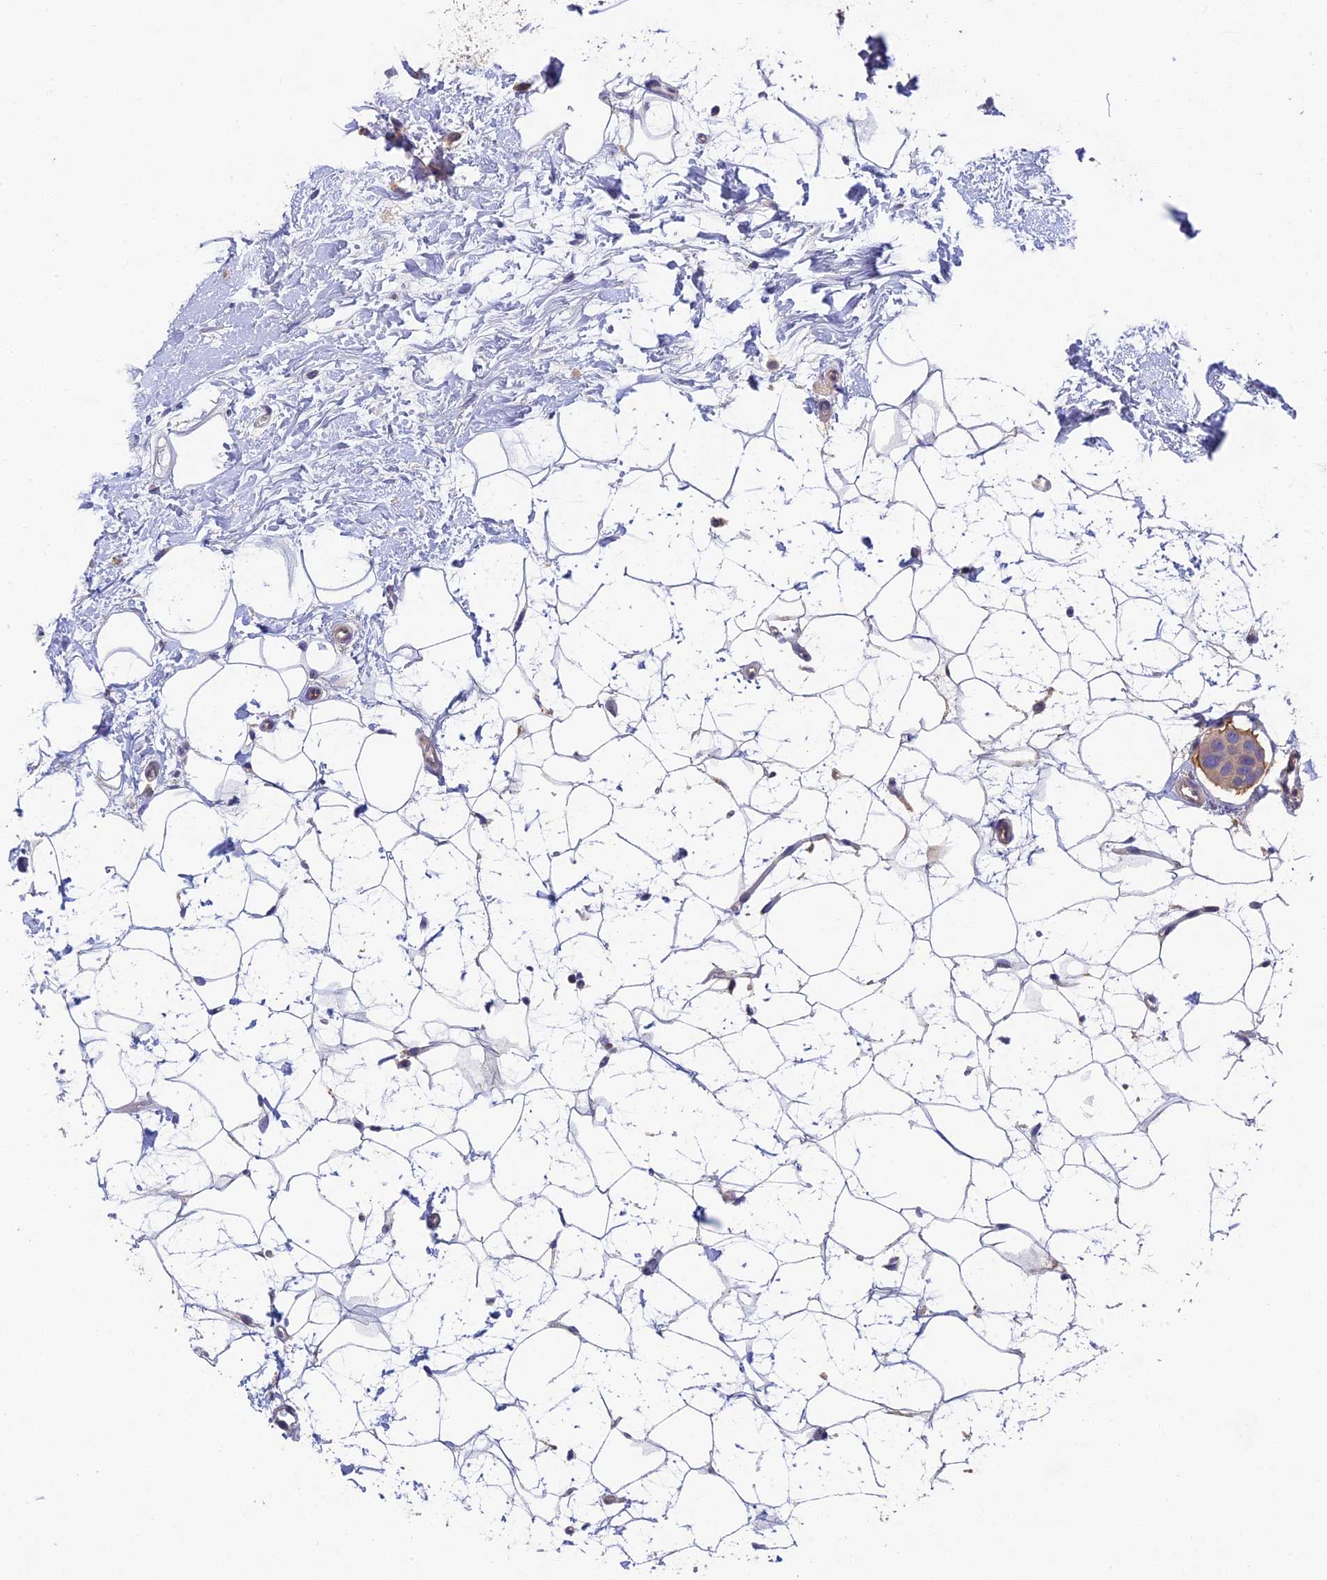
{"staining": {"intensity": "moderate", "quantity": "<25%", "location": "cytoplasmic/membranous"}, "tissue": "breast cancer", "cell_type": "Tumor cells", "image_type": "cancer", "snomed": [{"axis": "morphology", "description": "Normal tissue, NOS"}, {"axis": "morphology", "description": "Duct carcinoma"}, {"axis": "topography", "description": "Breast"}], "caption": "Tumor cells demonstrate low levels of moderate cytoplasmic/membranous staining in approximately <25% of cells in human invasive ductal carcinoma (breast).", "gene": "ADAMTS13", "patient": {"sex": "female", "age": 39}}